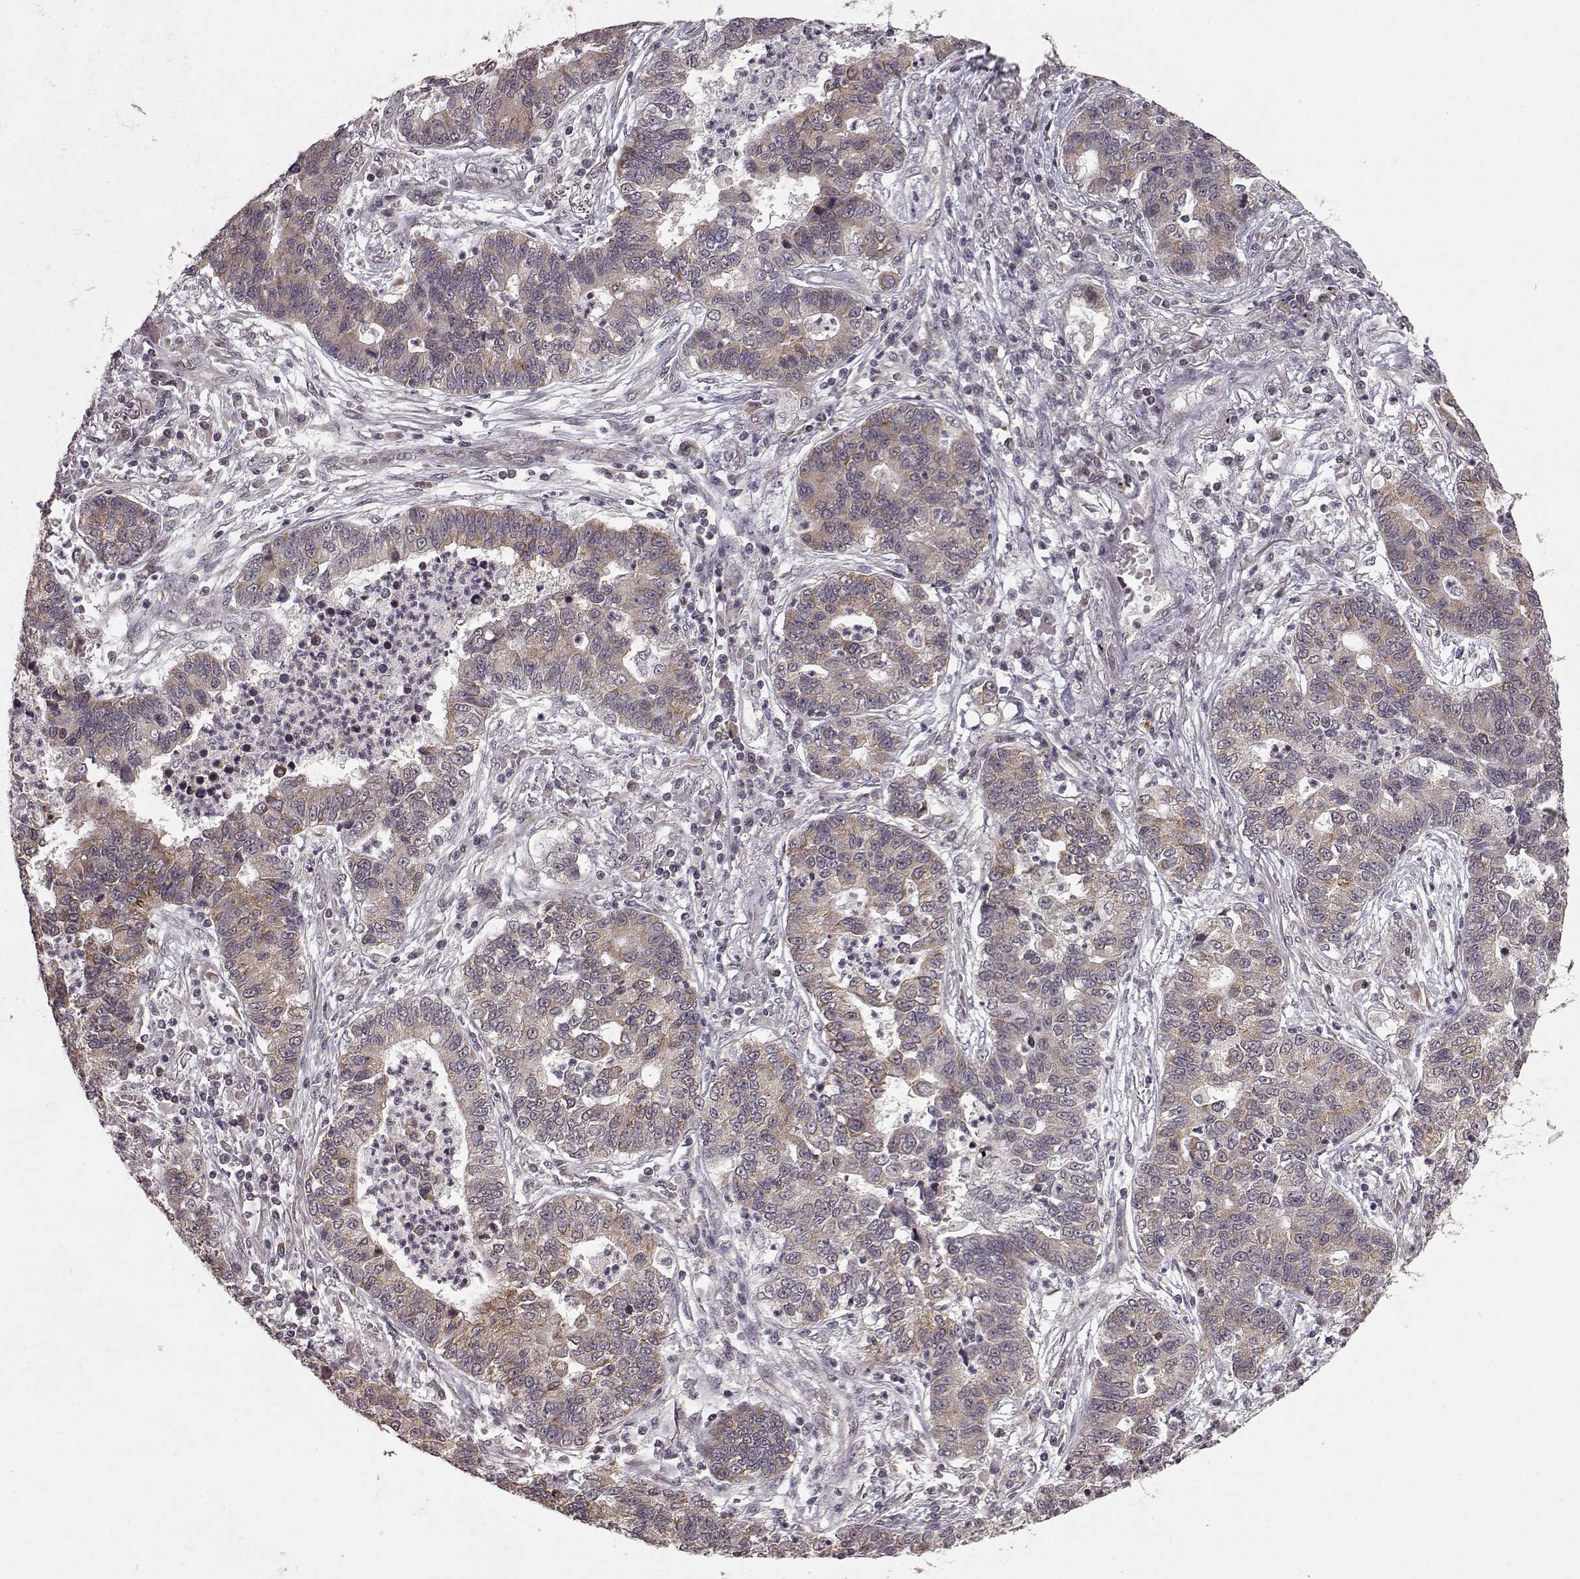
{"staining": {"intensity": "weak", "quantity": ">75%", "location": "cytoplasmic/membranous"}, "tissue": "lung cancer", "cell_type": "Tumor cells", "image_type": "cancer", "snomed": [{"axis": "morphology", "description": "Adenocarcinoma, NOS"}, {"axis": "topography", "description": "Lung"}], "caption": "A brown stain labels weak cytoplasmic/membranous expression of a protein in adenocarcinoma (lung) tumor cells.", "gene": "ELOVL5", "patient": {"sex": "female", "age": 57}}